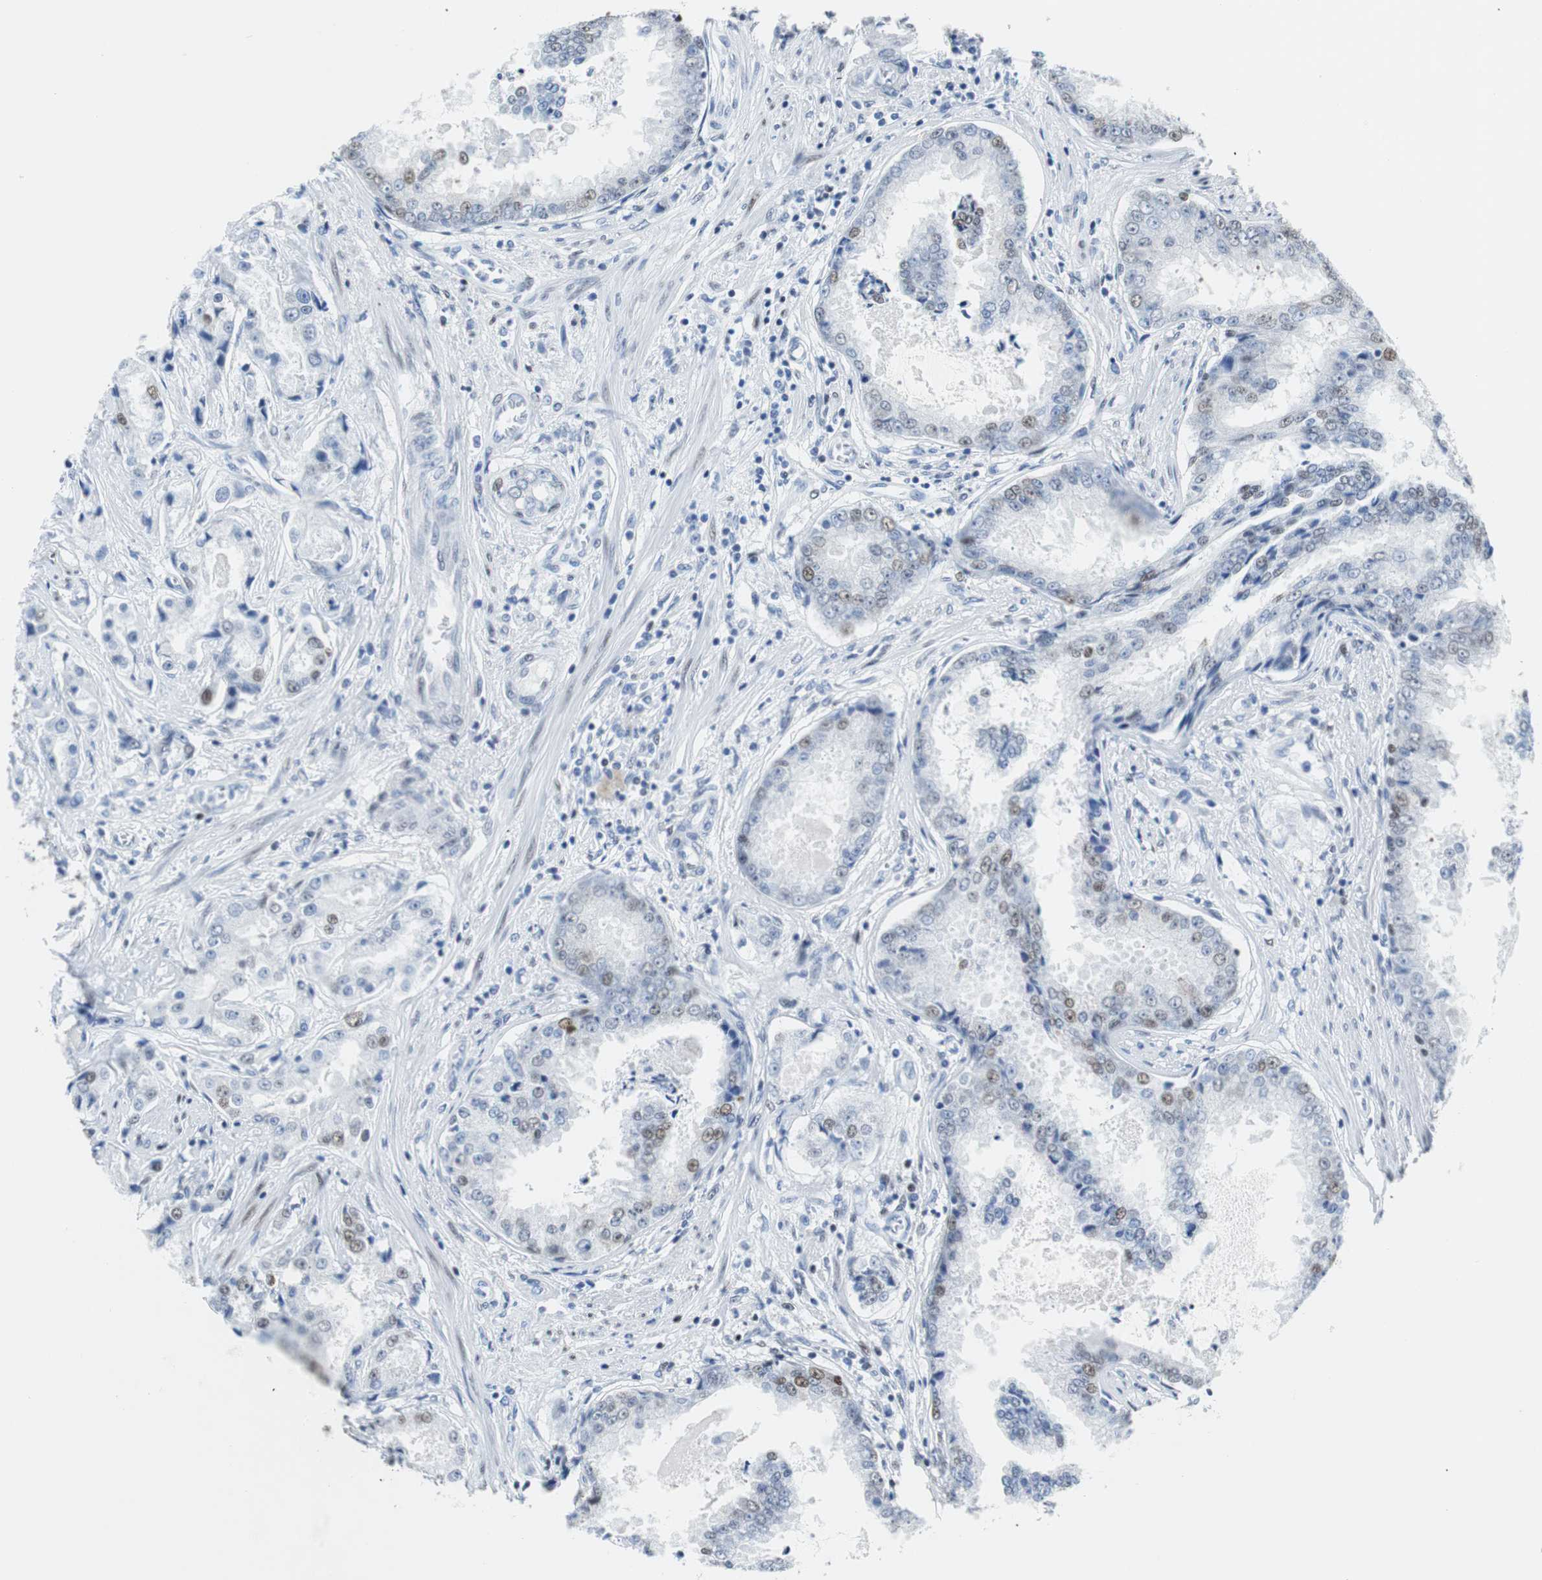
{"staining": {"intensity": "weak", "quantity": "<25%", "location": "nuclear"}, "tissue": "prostate cancer", "cell_type": "Tumor cells", "image_type": "cancer", "snomed": [{"axis": "morphology", "description": "Adenocarcinoma, High grade"}, {"axis": "topography", "description": "Prostate"}], "caption": "Protein analysis of prostate cancer (high-grade adenocarcinoma) demonstrates no significant positivity in tumor cells.", "gene": "JUN", "patient": {"sex": "male", "age": 73}}